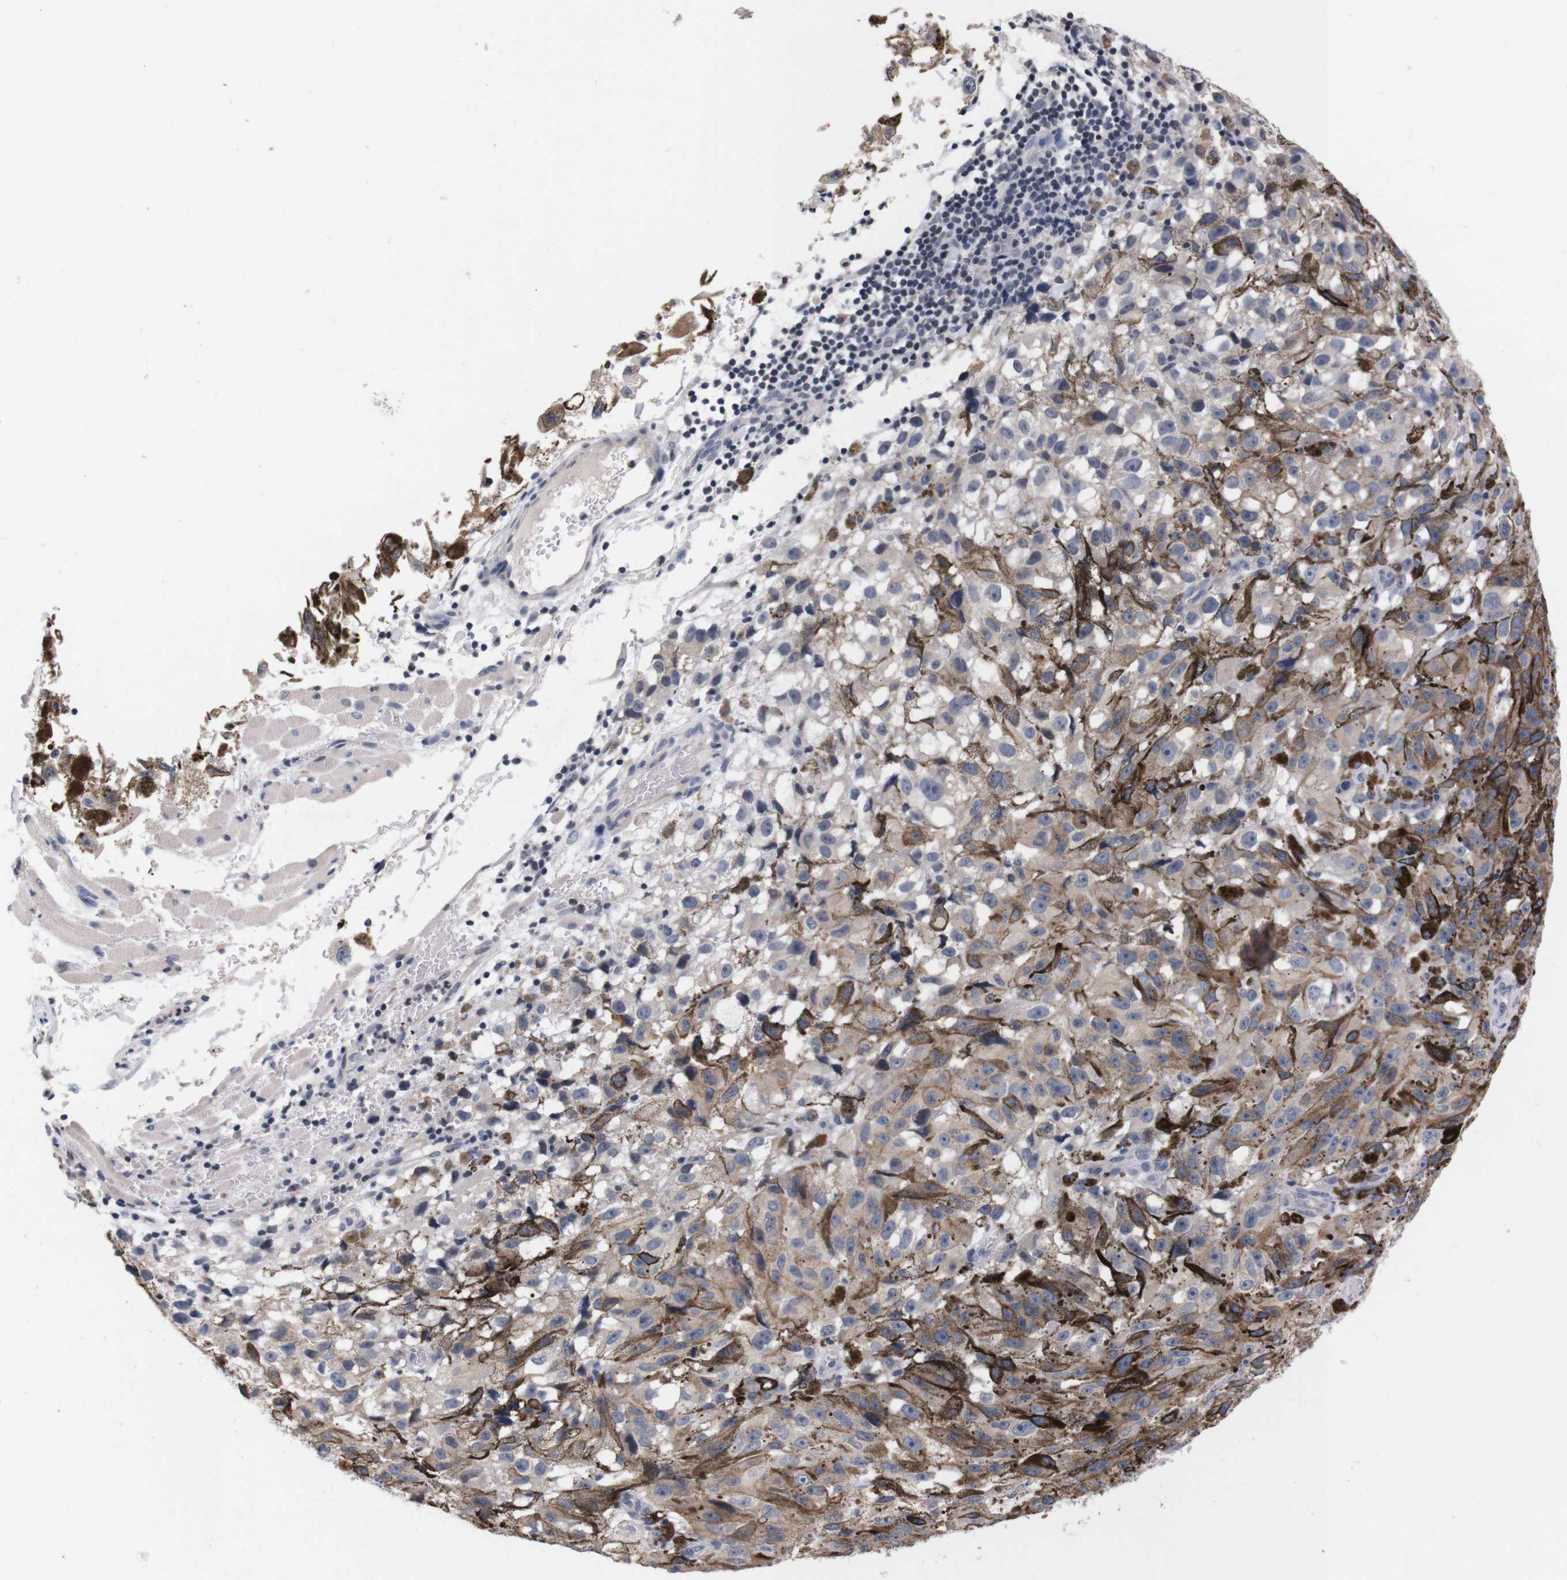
{"staining": {"intensity": "weak", "quantity": "<25%", "location": "cytoplasmic/membranous"}, "tissue": "melanoma", "cell_type": "Tumor cells", "image_type": "cancer", "snomed": [{"axis": "morphology", "description": "Malignant melanoma, NOS"}, {"axis": "topography", "description": "Skin"}], "caption": "IHC of malignant melanoma shows no staining in tumor cells.", "gene": "TNFRSF21", "patient": {"sex": "female", "age": 104}}